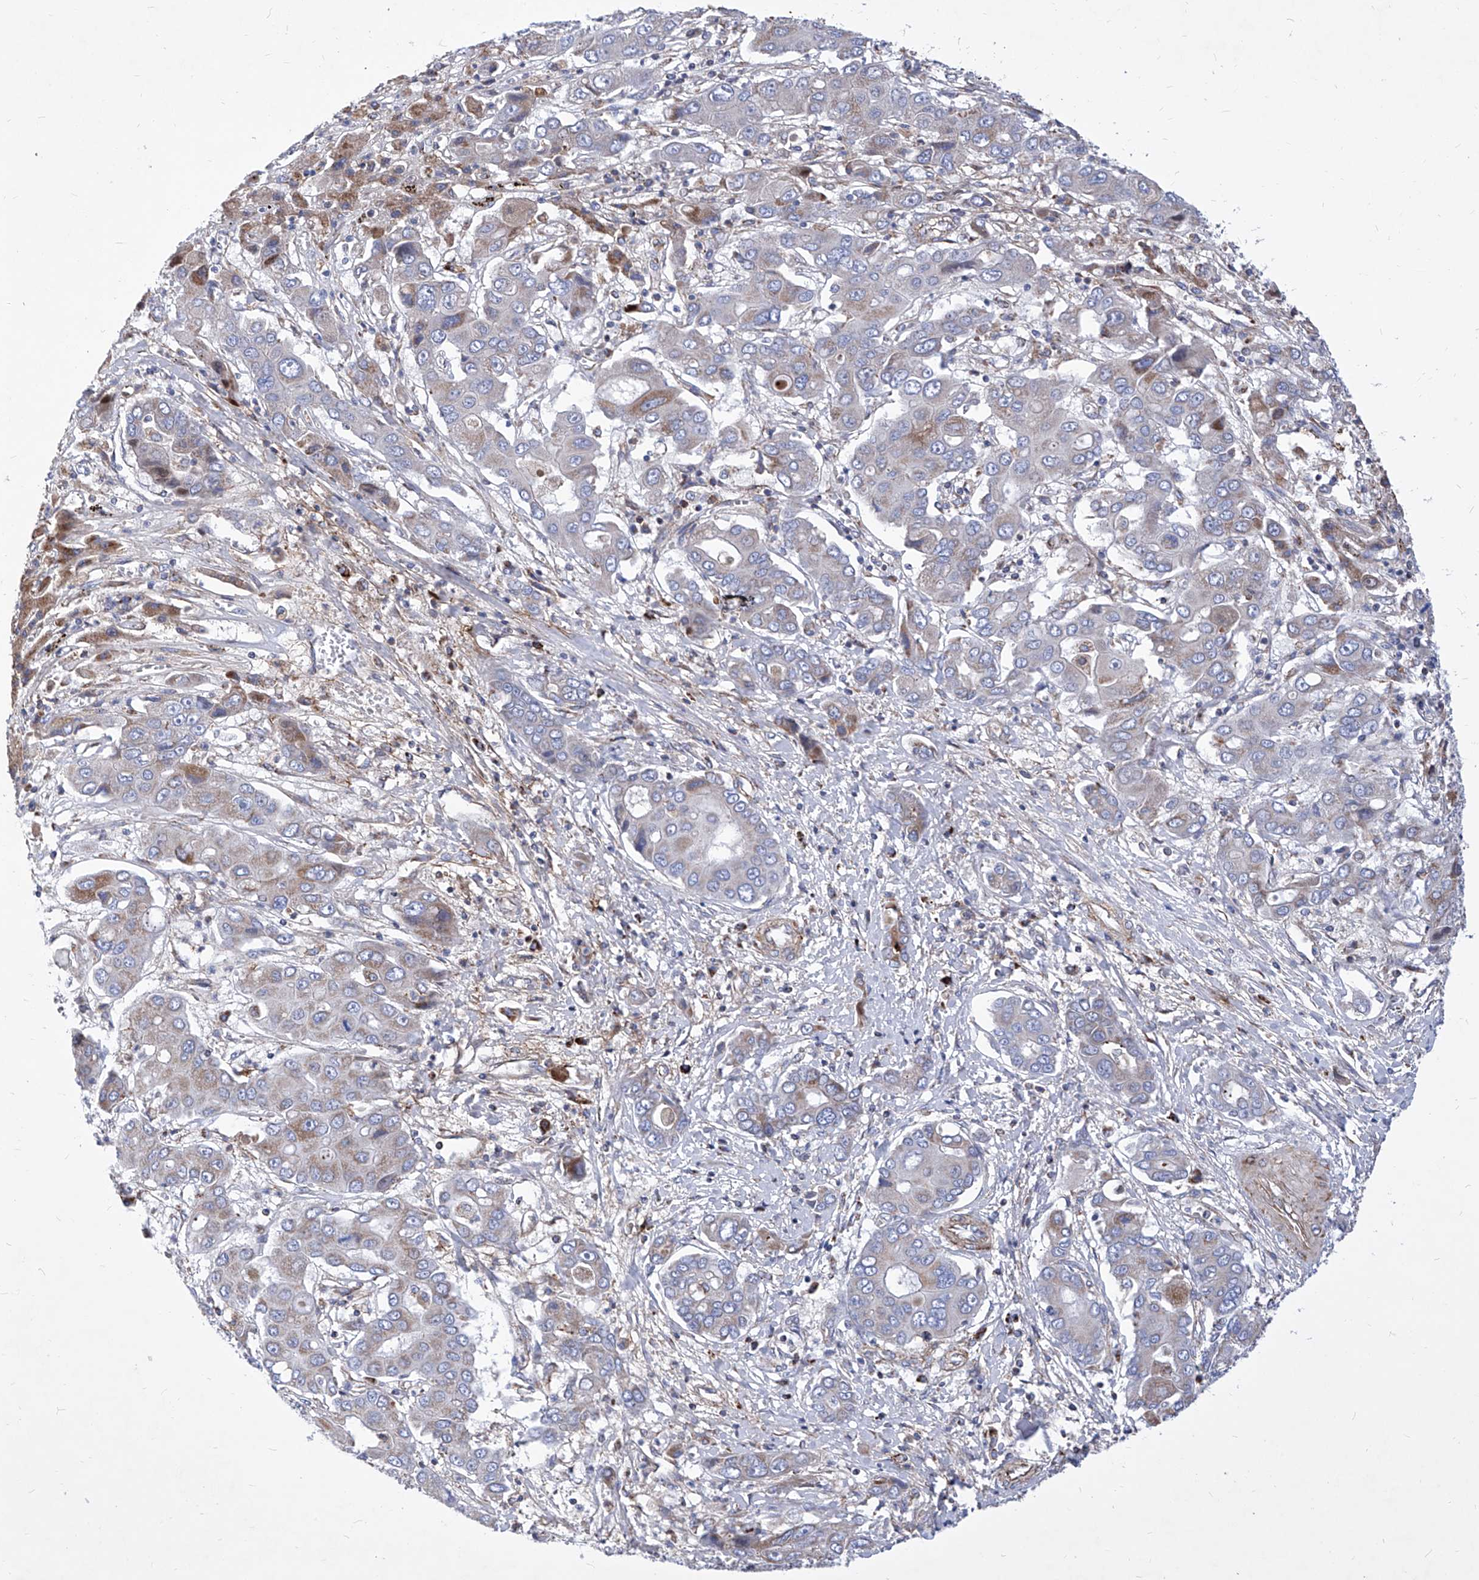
{"staining": {"intensity": "weak", "quantity": "25%-75%", "location": "cytoplasmic/membranous"}, "tissue": "liver cancer", "cell_type": "Tumor cells", "image_type": "cancer", "snomed": [{"axis": "morphology", "description": "Cholangiocarcinoma"}, {"axis": "topography", "description": "Liver"}], "caption": "High-power microscopy captured an IHC micrograph of liver cholangiocarcinoma, revealing weak cytoplasmic/membranous positivity in approximately 25%-75% of tumor cells. (DAB (3,3'-diaminobenzidine) IHC with brightfield microscopy, high magnification).", "gene": "HRNR", "patient": {"sex": "male", "age": 67}}